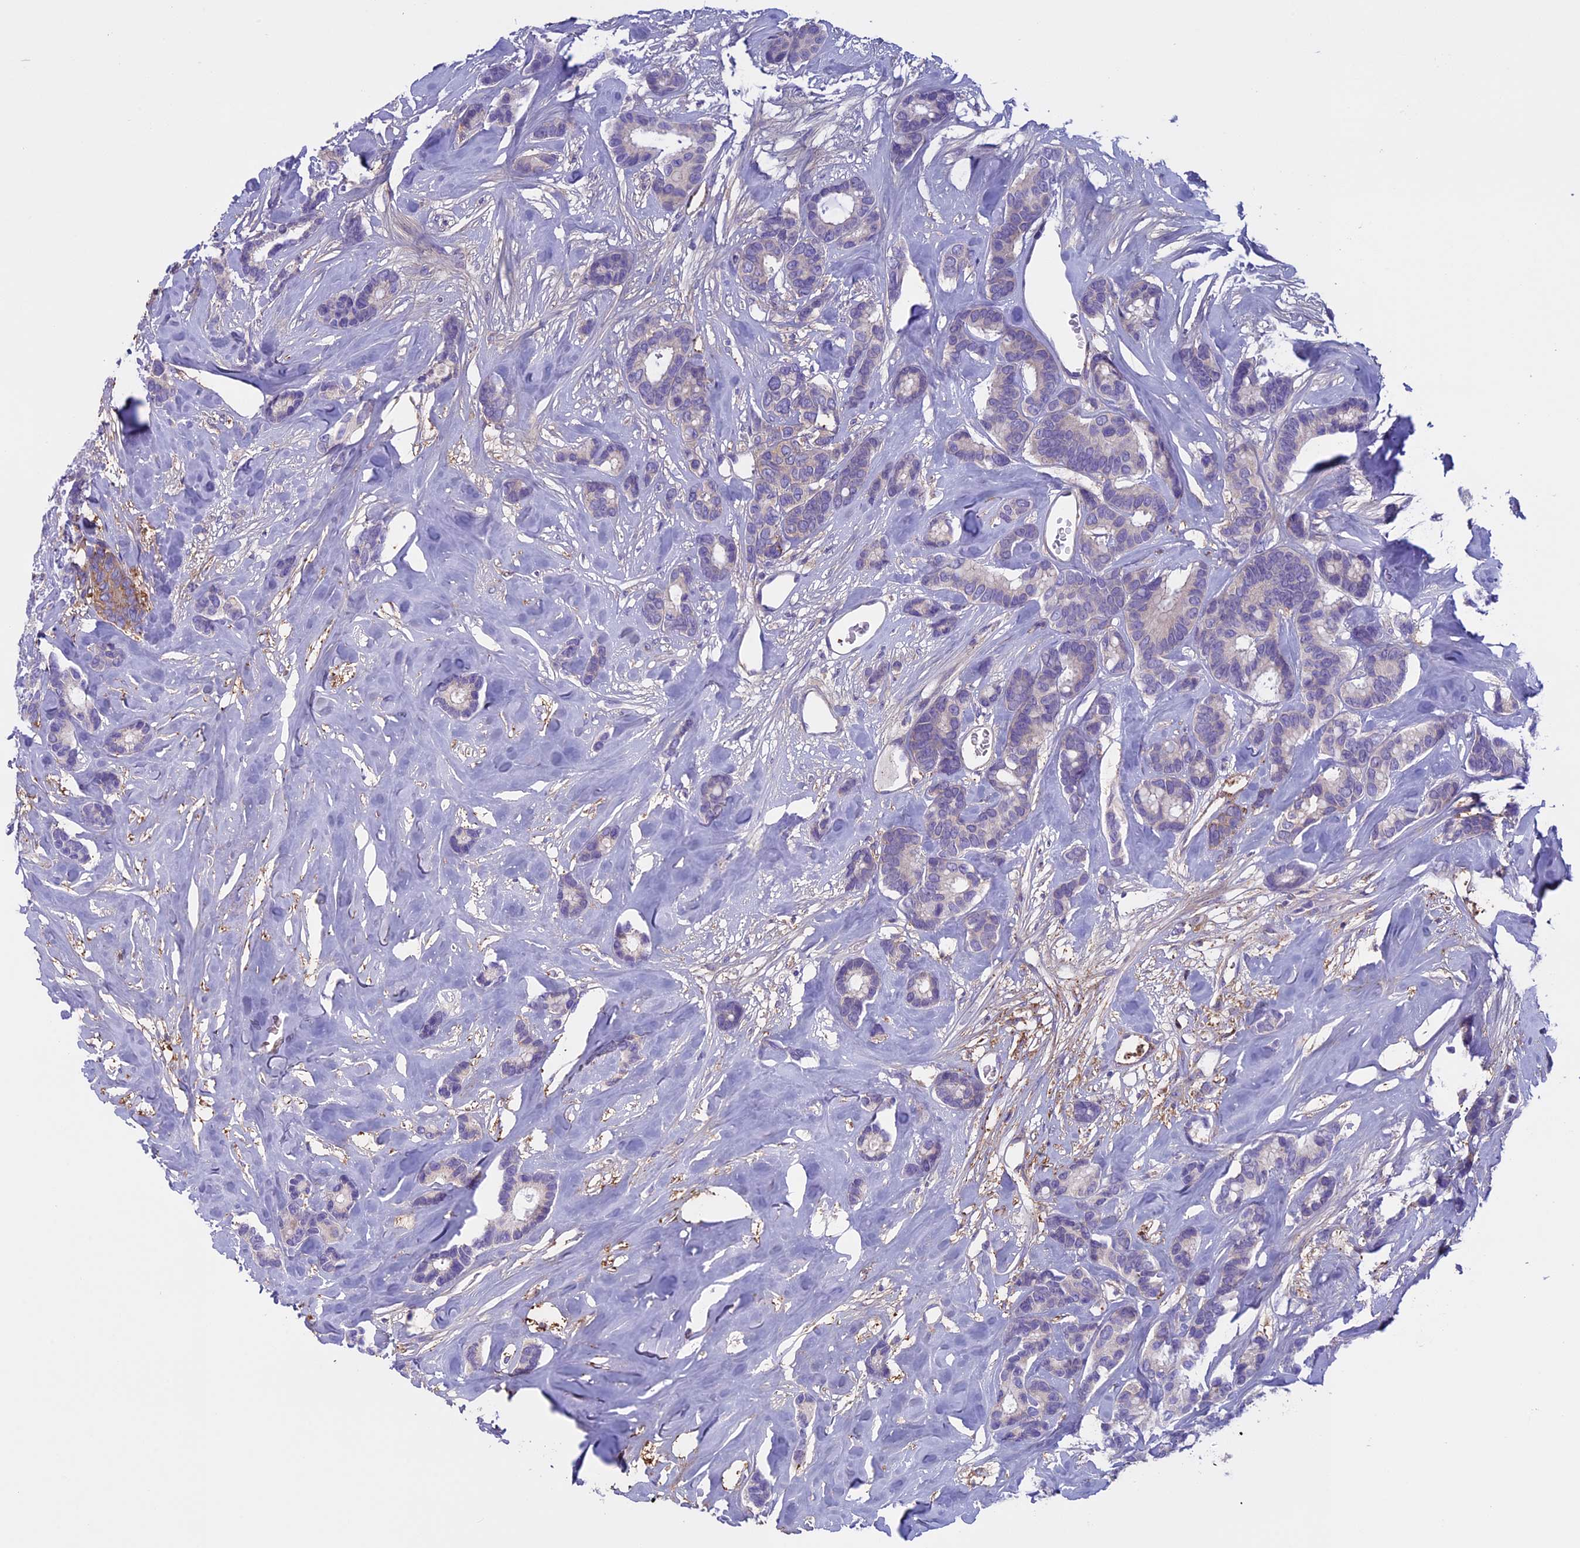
{"staining": {"intensity": "negative", "quantity": "none", "location": "none"}, "tissue": "breast cancer", "cell_type": "Tumor cells", "image_type": "cancer", "snomed": [{"axis": "morphology", "description": "Duct carcinoma"}, {"axis": "topography", "description": "Breast"}], "caption": "Immunohistochemistry photomicrograph of neoplastic tissue: human breast invasive ductal carcinoma stained with DAB exhibits no significant protein staining in tumor cells. (Brightfield microscopy of DAB (3,3'-diaminobenzidine) immunohistochemistry at high magnification).", "gene": "DCTN5", "patient": {"sex": "female", "age": 87}}